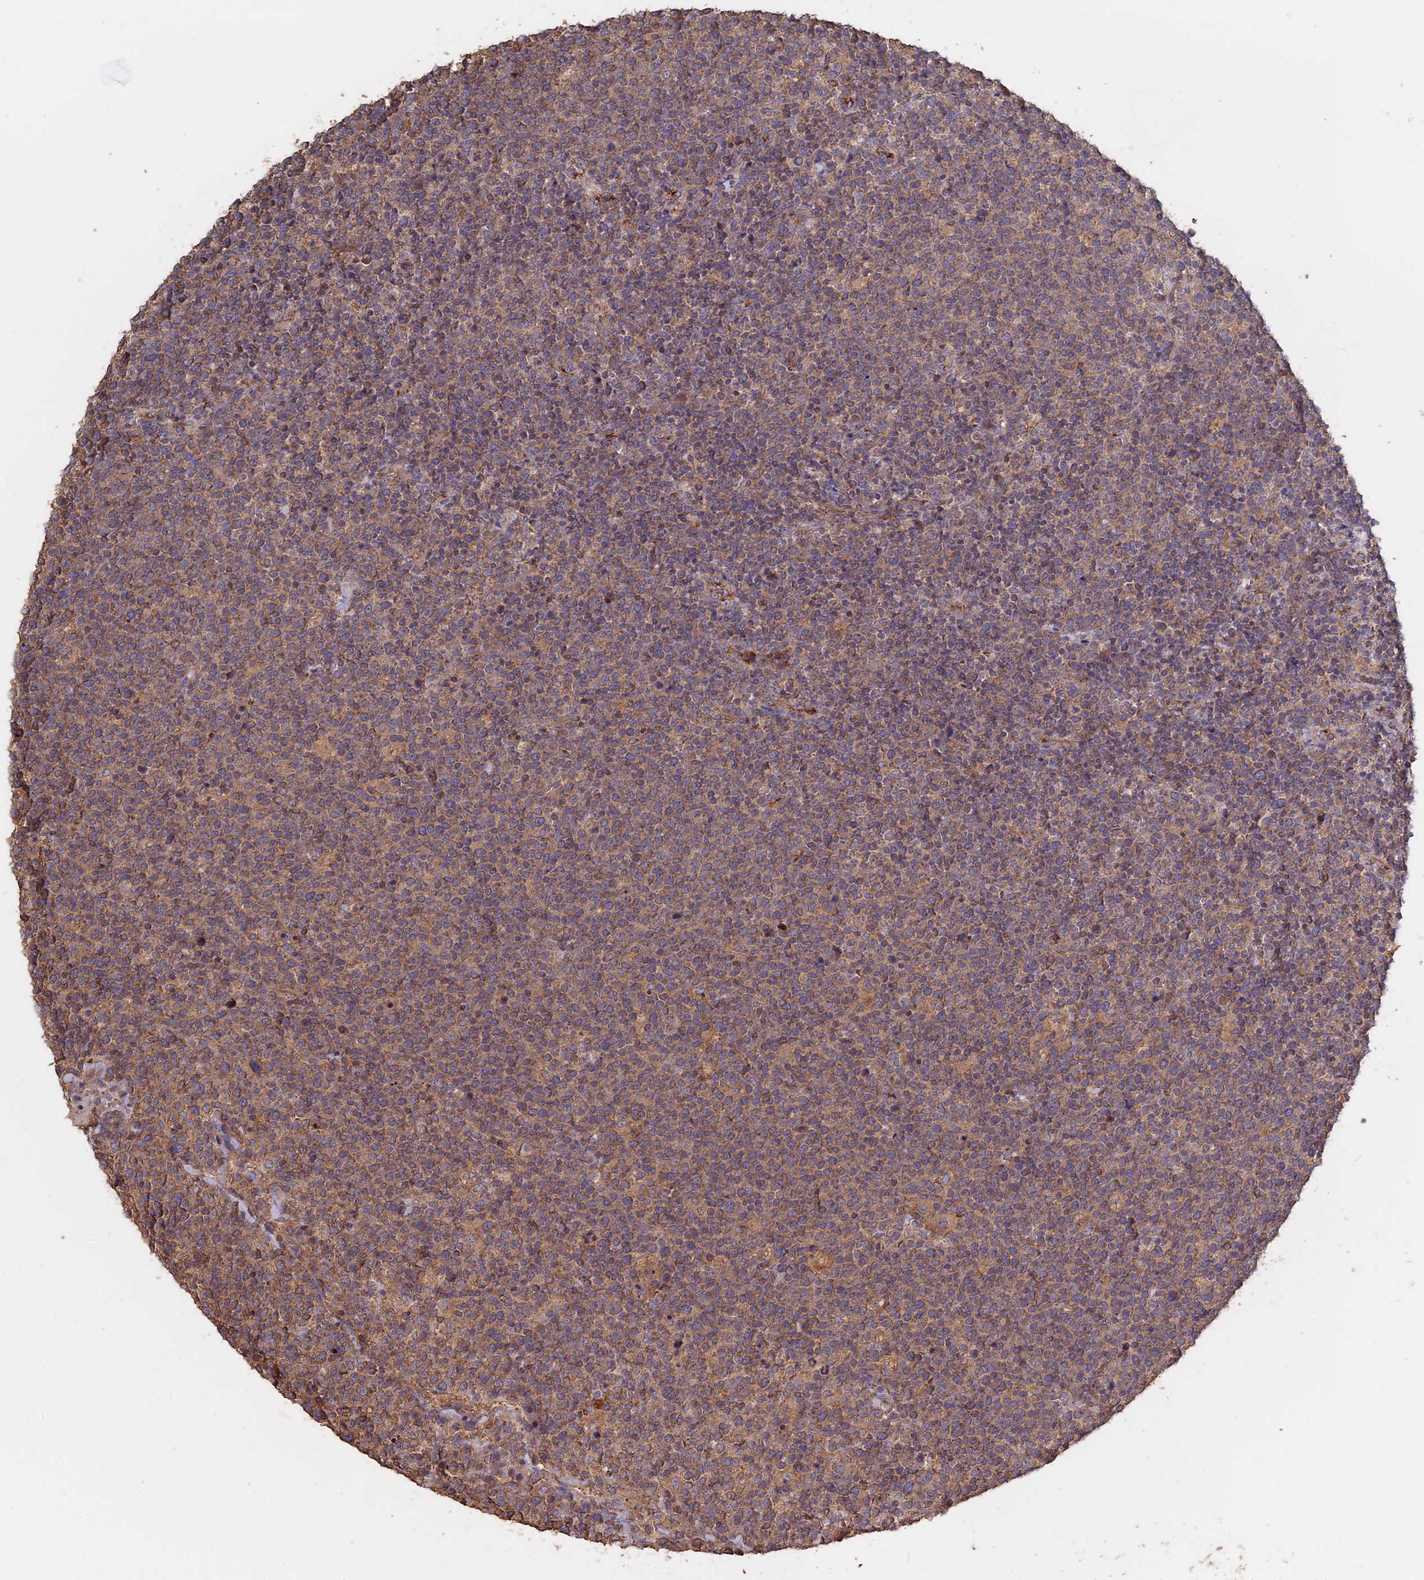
{"staining": {"intensity": "weak", "quantity": ">75%", "location": "cytoplasmic/membranous"}, "tissue": "lymphoma", "cell_type": "Tumor cells", "image_type": "cancer", "snomed": [{"axis": "morphology", "description": "Malignant lymphoma, non-Hodgkin's type, High grade"}, {"axis": "topography", "description": "Lymph node"}], "caption": "Protein analysis of malignant lymphoma, non-Hodgkin's type (high-grade) tissue demonstrates weak cytoplasmic/membranous expression in approximately >75% of tumor cells. (IHC, brightfield microscopy, high magnification).", "gene": "PIGQ", "patient": {"sex": "male", "age": 61}}